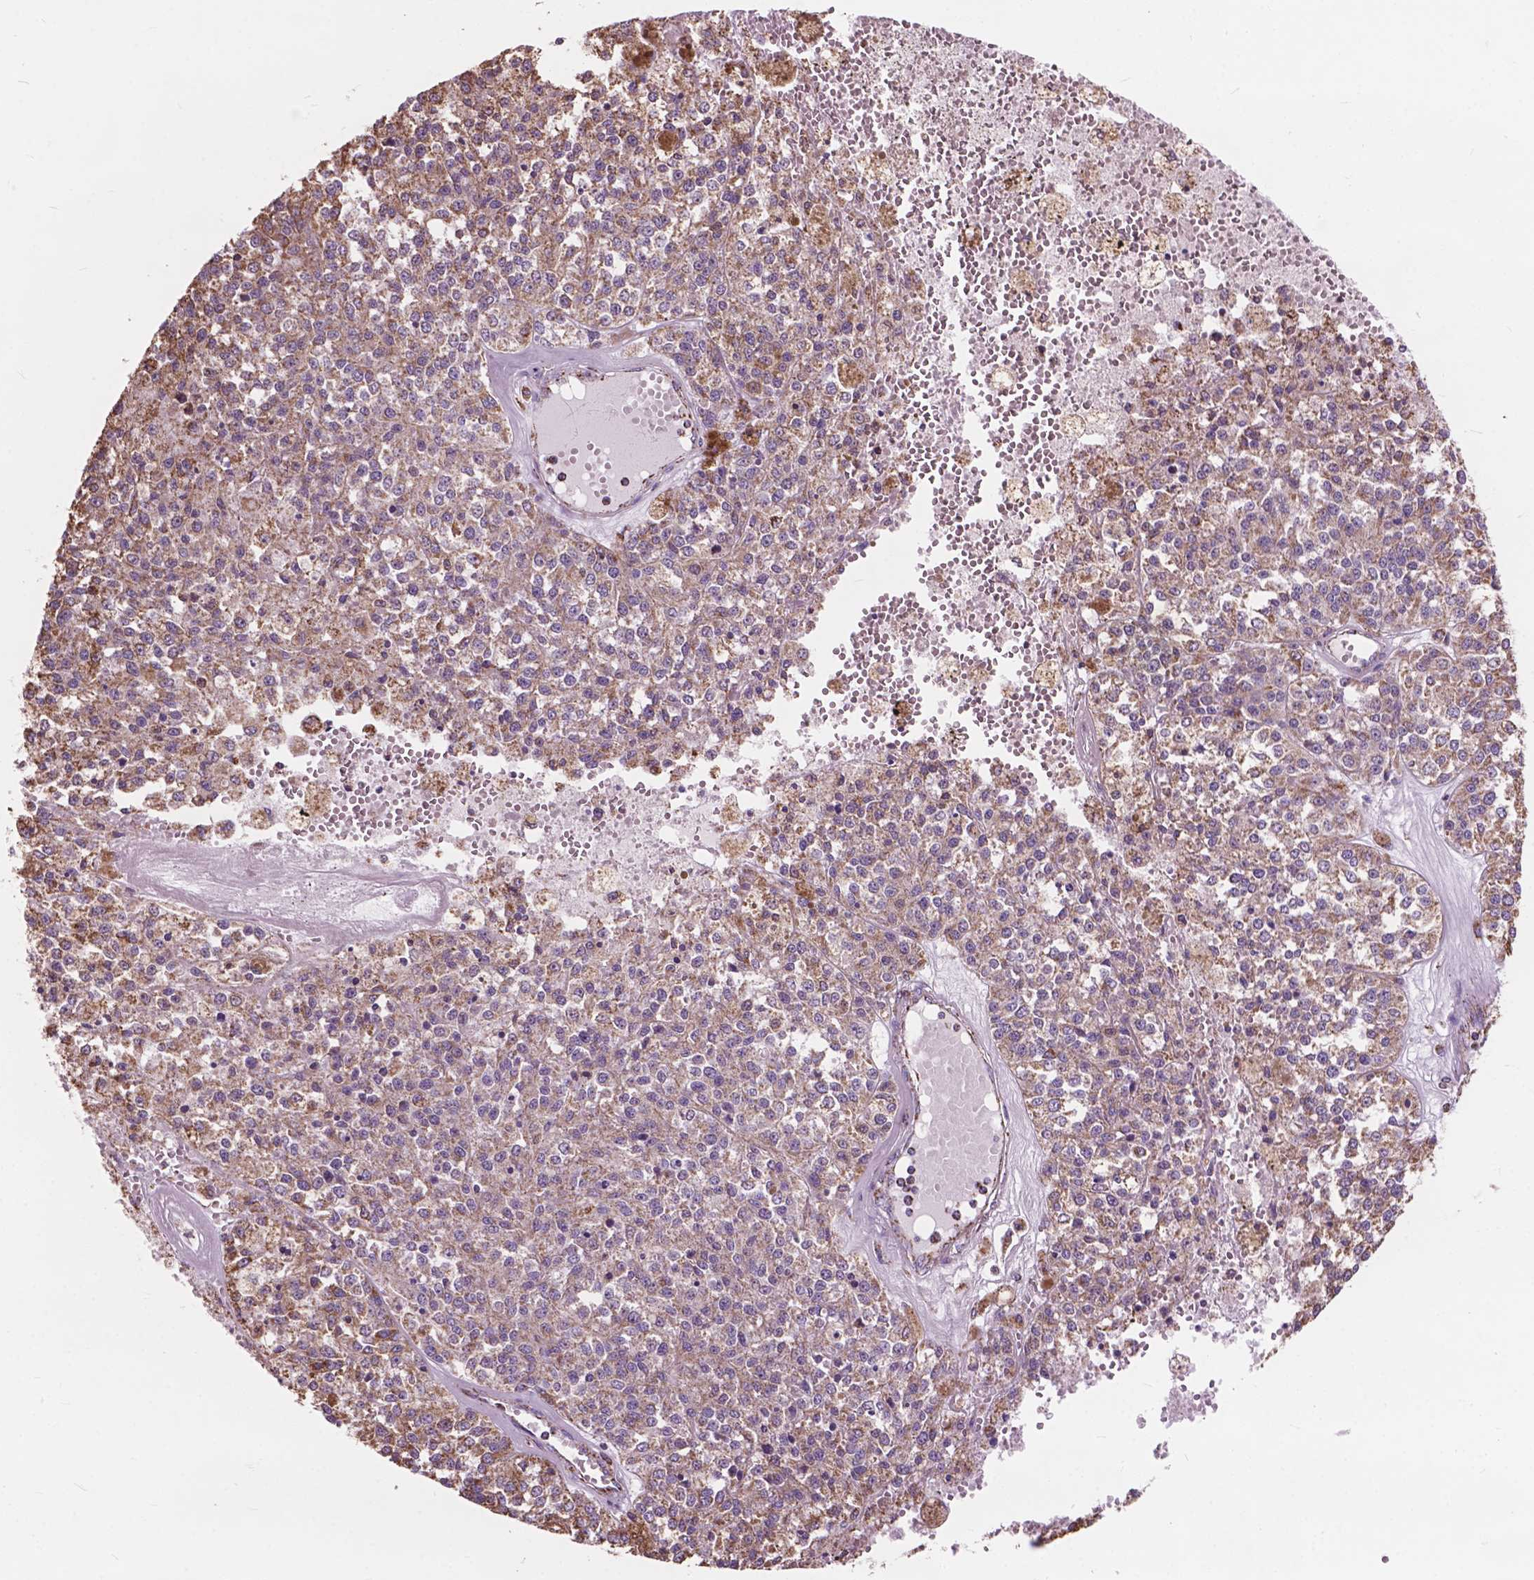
{"staining": {"intensity": "weak", "quantity": ">75%", "location": "cytoplasmic/membranous"}, "tissue": "melanoma", "cell_type": "Tumor cells", "image_type": "cancer", "snomed": [{"axis": "morphology", "description": "Malignant melanoma, Metastatic site"}, {"axis": "topography", "description": "Lymph node"}], "caption": "Immunohistochemical staining of human malignant melanoma (metastatic site) exhibits low levels of weak cytoplasmic/membranous protein positivity in approximately >75% of tumor cells. (DAB IHC with brightfield microscopy, high magnification).", "gene": "SCOC", "patient": {"sex": "female", "age": 64}}